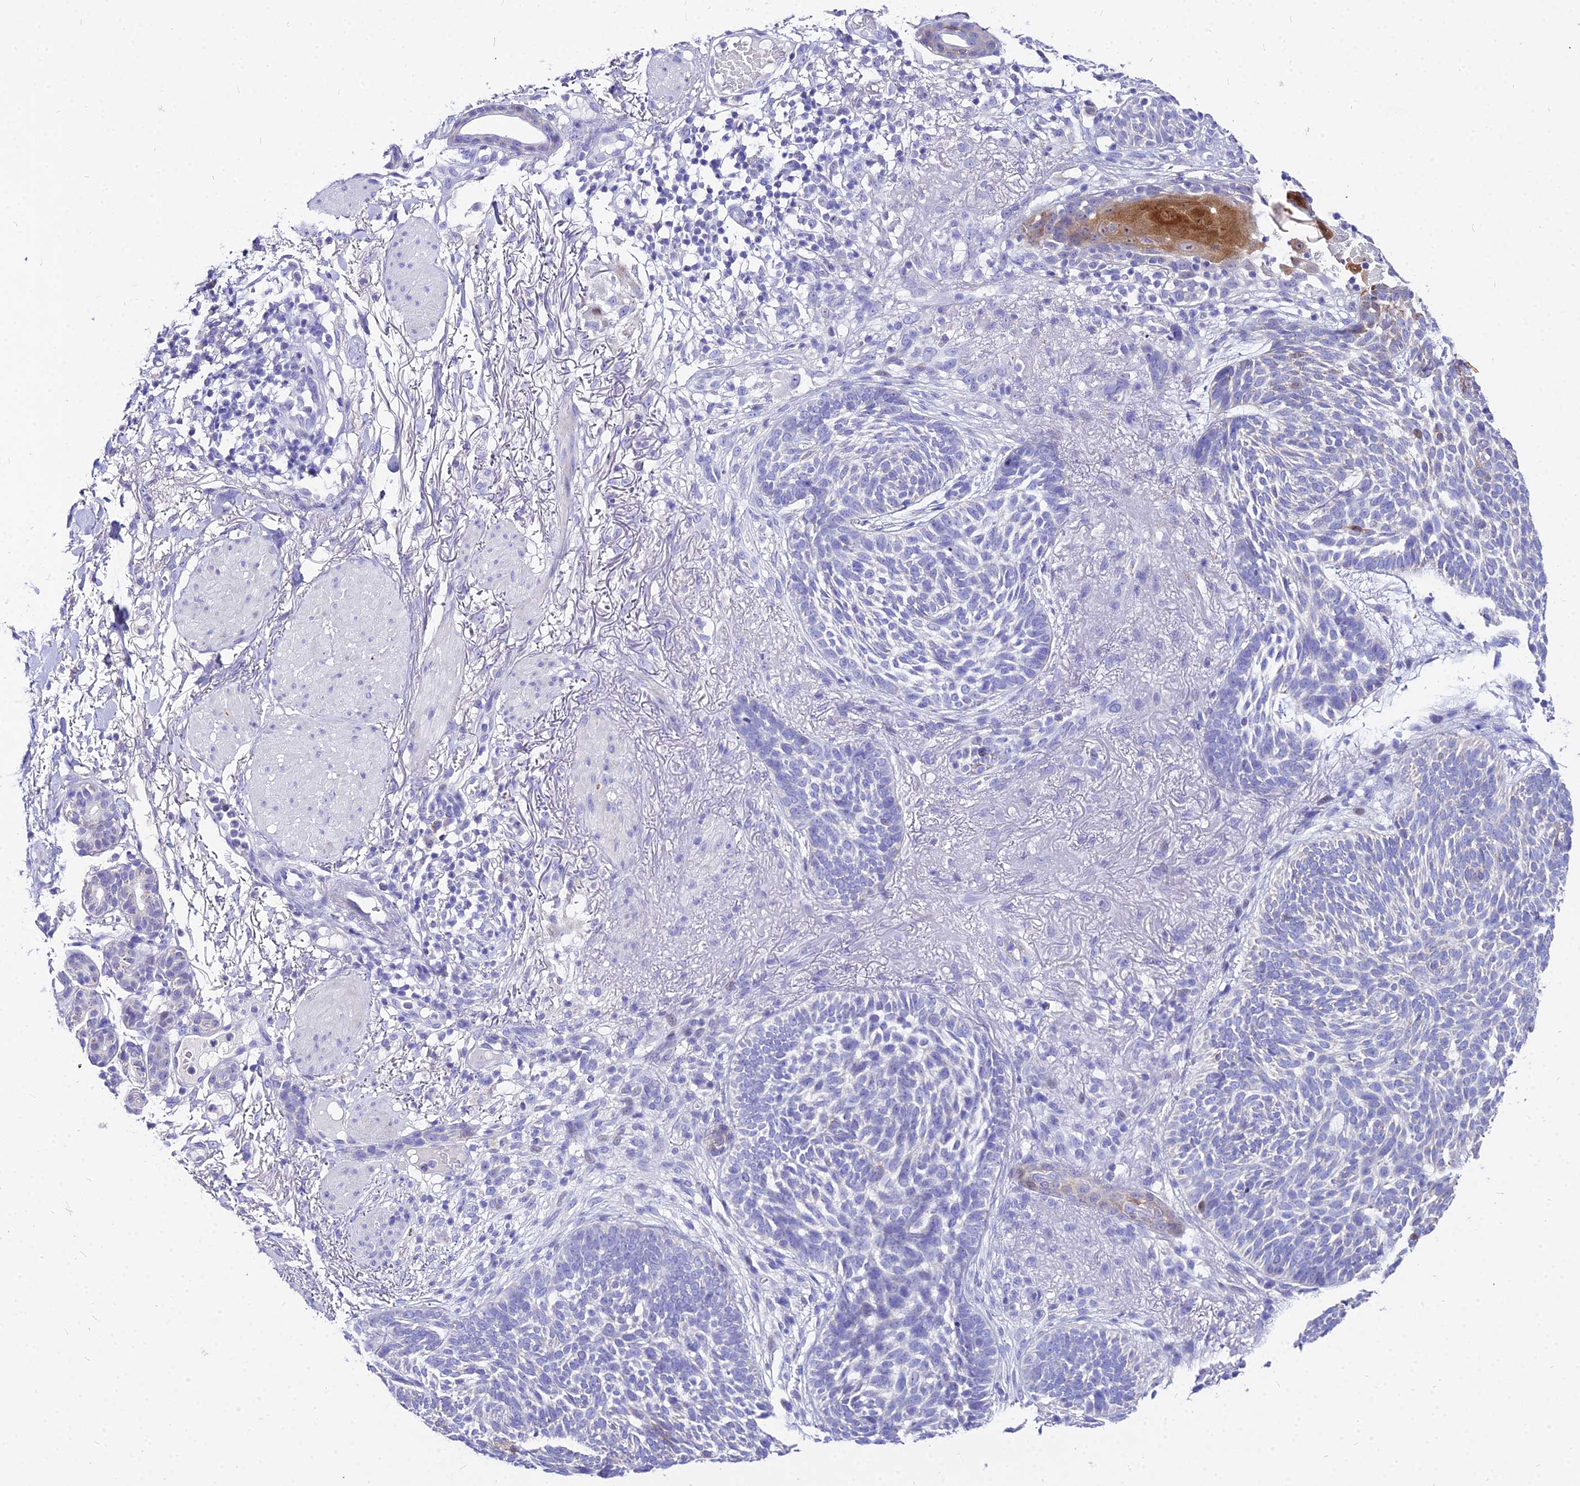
{"staining": {"intensity": "negative", "quantity": "none", "location": "none"}, "tissue": "skin cancer", "cell_type": "Tumor cells", "image_type": "cancer", "snomed": [{"axis": "morphology", "description": "Normal tissue, NOS"}, {"axis": "morphology", "description": "Basal cell carcinoma"}, {"axis": "topography", "description": "Skin"}], "caption": "This image is of skin cancer stained with immunohistochemistry (IHC) to label a protein in brown with the nuclei are counter-stained blue. There is no staining in tumor cells.", "gene": "CARD18", "patient": {"sex": "male", "age": 64}}